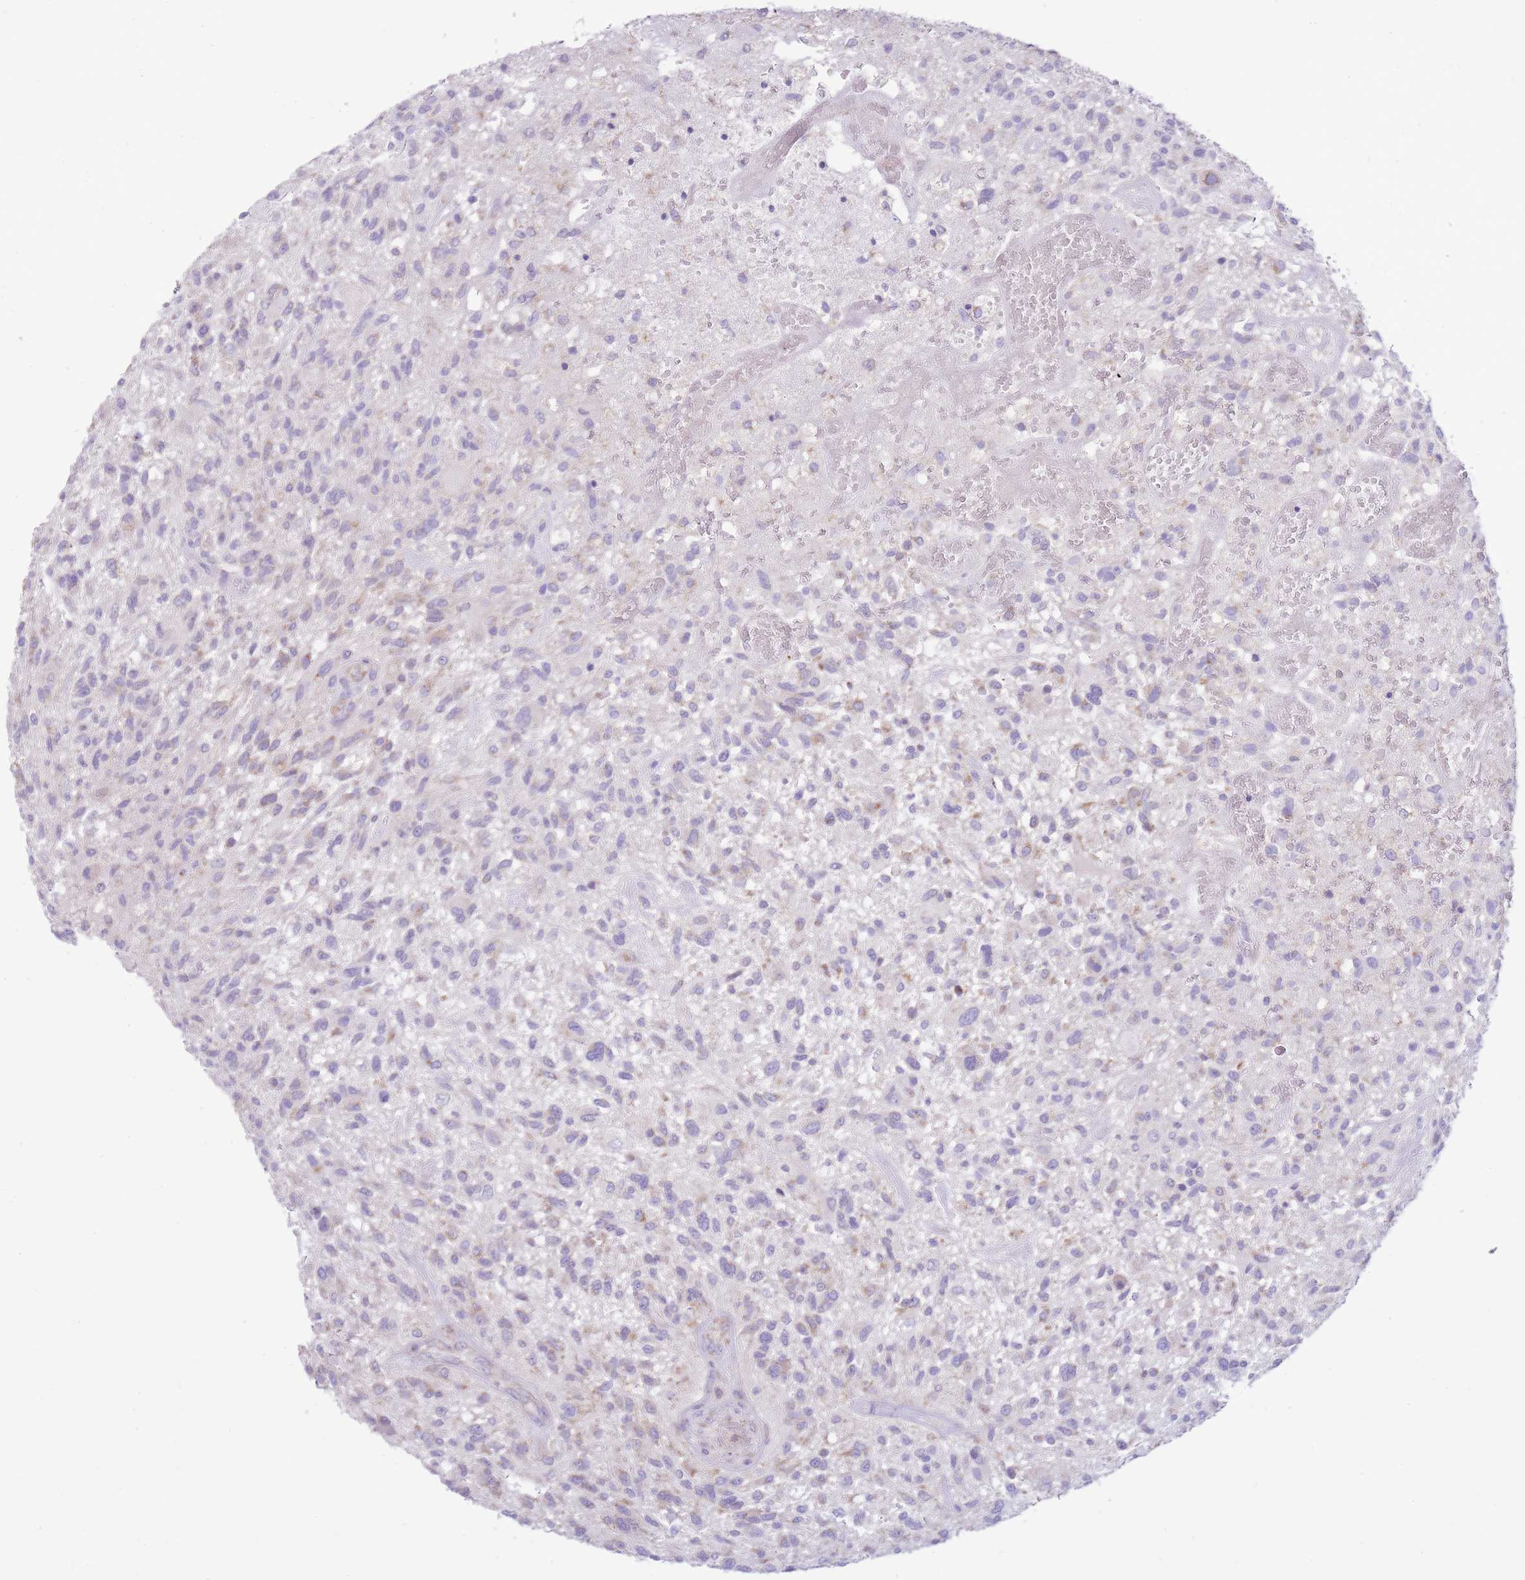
{"staining": {"intensity": "negative", "quantity": "none", "location": "none"}, "tissue": "glioma", "cell_type": "Tumor cells", "image_type": "cancer", "snomed": [{"axis": "morphology", "description": "Glioma, malignant, High grade"}, {"axis": "topography", "description": "Brain"}], "caption": "The image exhibits no significant positivity in tumor cells of glioma.", "gene": "OAZ2", "patient": {"sex": "male", "age": 47}}